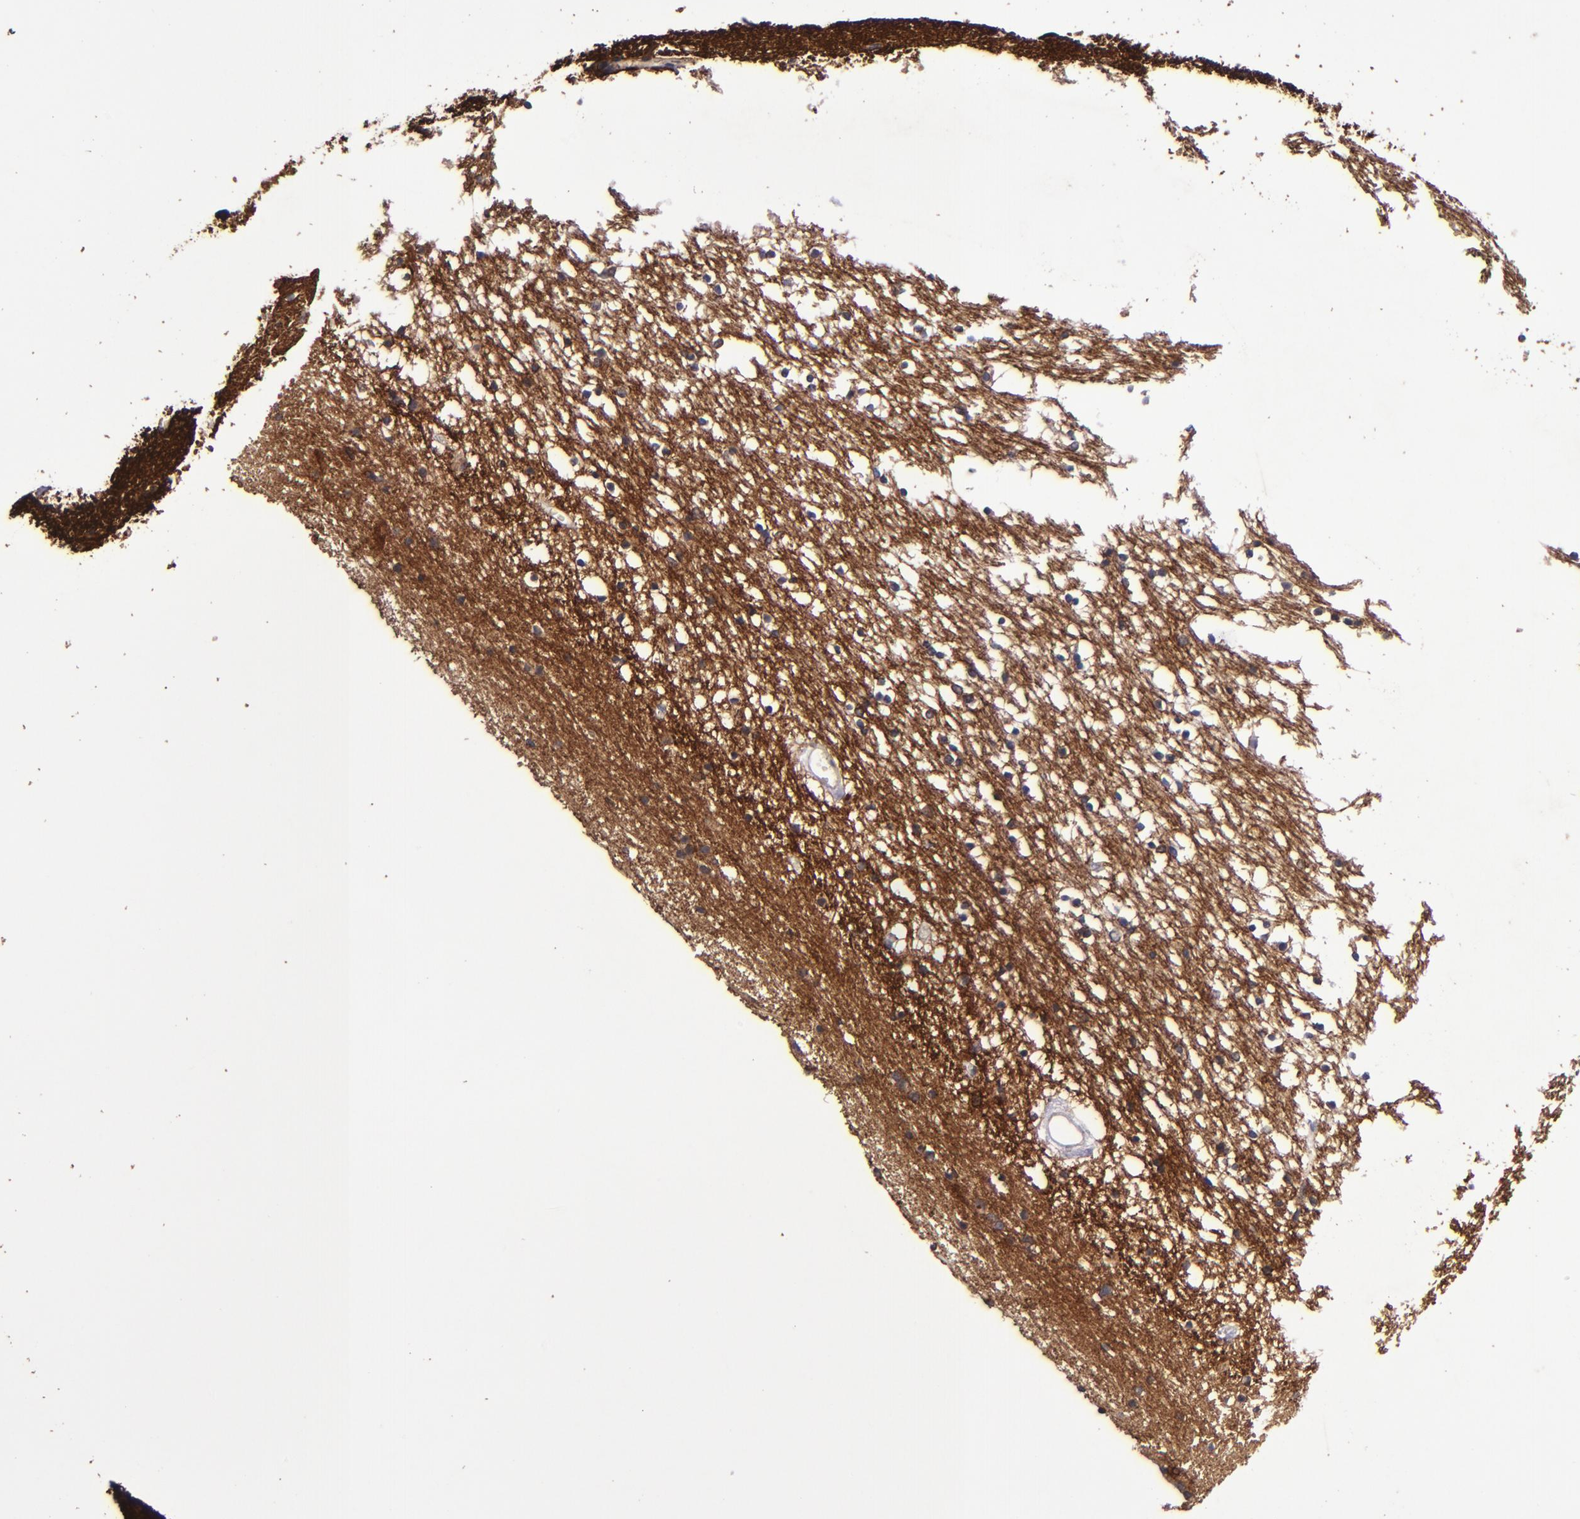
{"staining": {"intensity": "weak", "quantity": "<25%", "location": "cytoplasmic/membranous"}, "tissue": "caudate", "cell_type": "Glial cells", "image_type": "normal", "snomed": [{"axis": "morphology", "description": "Normal tissue, NOS"}, {"axis": "topography", "description": "Lateral ventricle wall"}], "caption": "This photomicrograph is of normal caudate stained with immunohistochemistry (IHC) to label a protein in brown with the nuclei are counter-stained blue. There is no expression in glial cells.", "gene": "SIRPA", "patient": {"sex": "male", "age": 45}}